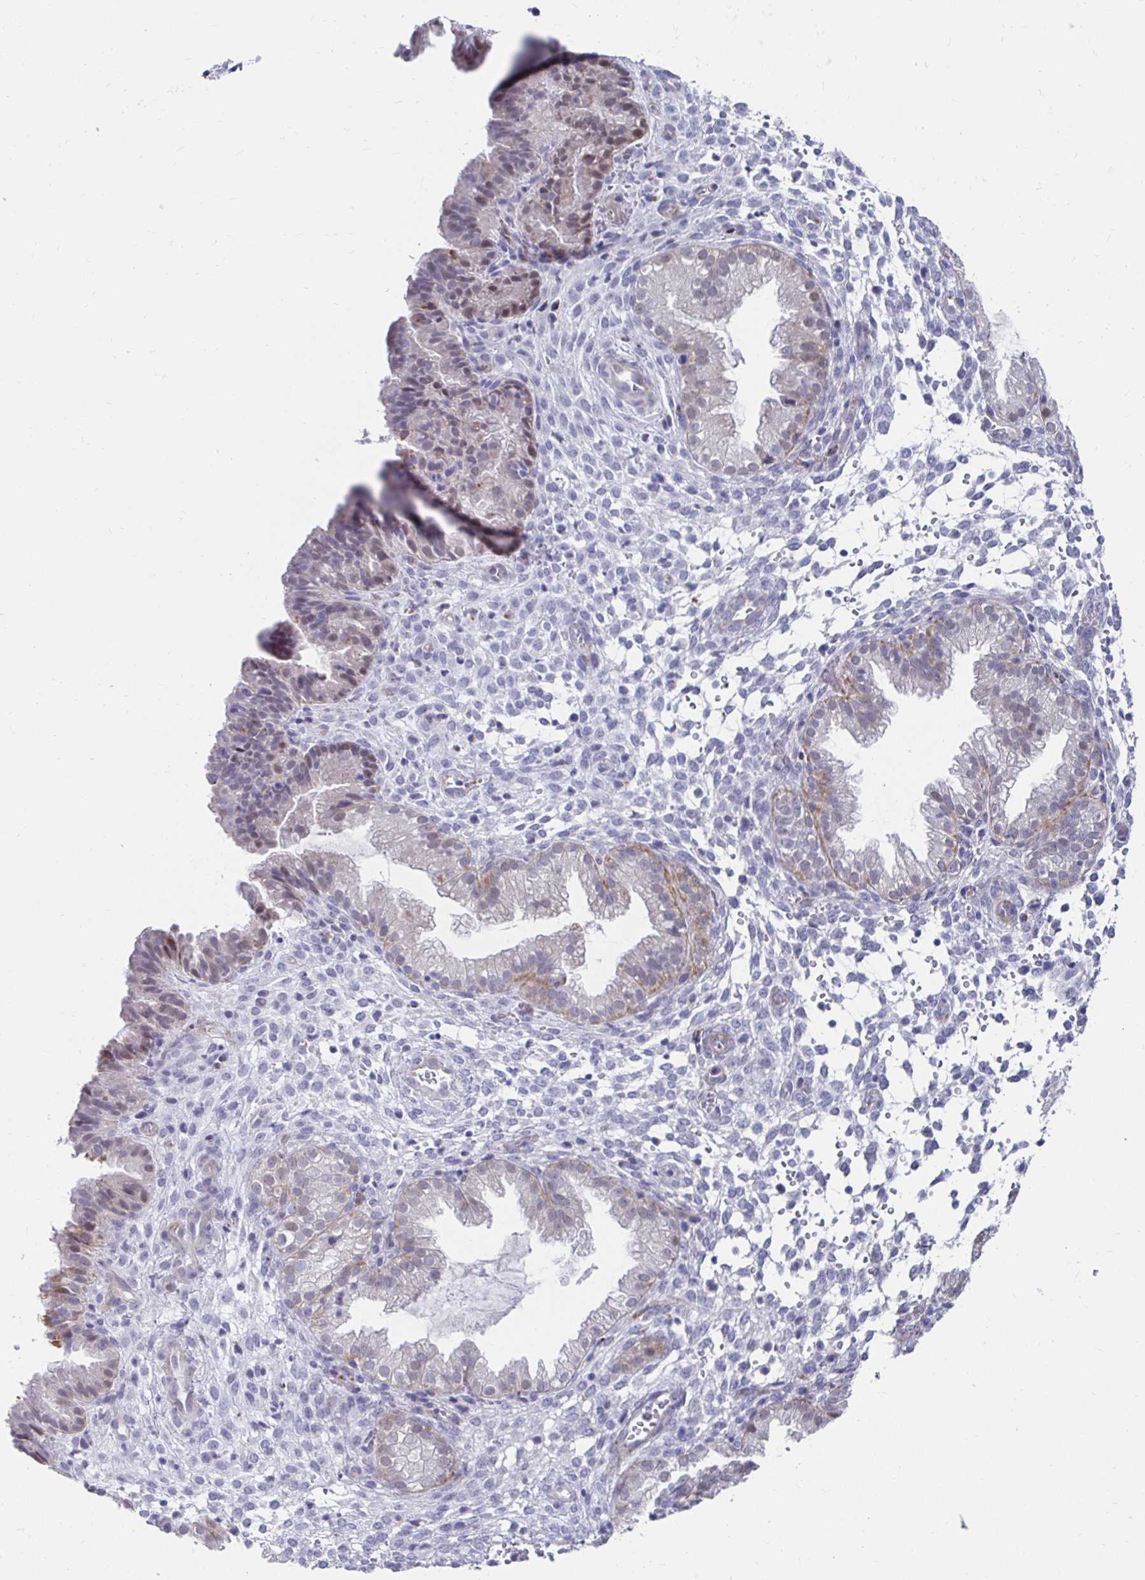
{"staining": {"intensity": "negative", "quantity": "none", "location": "none"}, "tissue": "endometrium", "cell_type": "Cells in endometrial stroma", "image_type": "normal", "snomed": [{"axis": "morphology", "description": "Normal tissue, NOS"}, {"axis": "topography", "description": "Endometrium"}], "caption": "An image of human endometrium is negative for staining in cells in endometrial stroma. (DAB (3,3'-diaminobenzidine) IHC with hematoxylin counter stain).", "gene": "NOCT", "patient": {"sex": "female", "age": 33}}